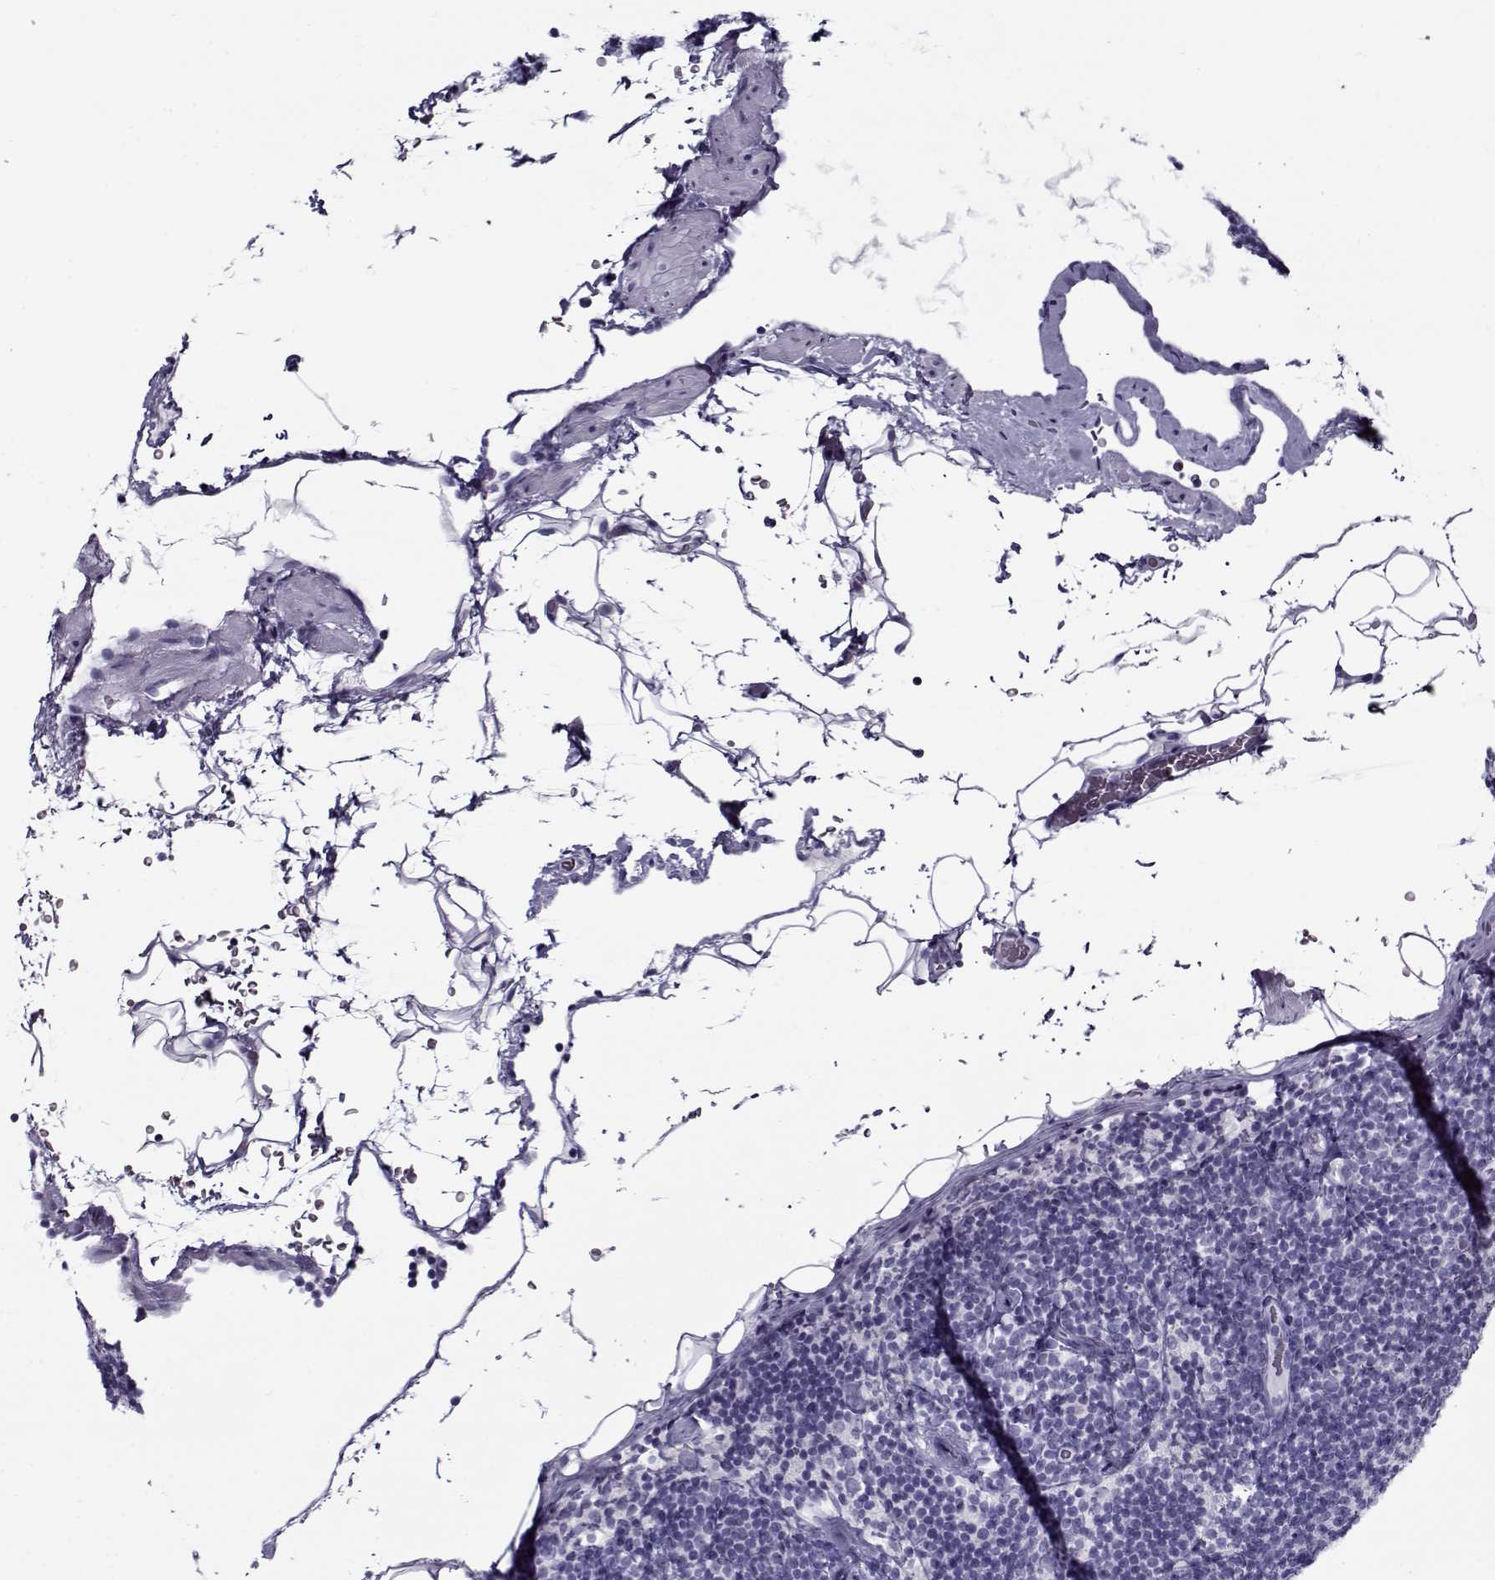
{"staining": {"intensity": "negative", "quantity": "none", "location": "none"}, "tissue": "lymphoma", "cell_type": "Tumor cells", "image_type": "cancer", "snomed": [{"axis": "morphology", "description": "Malignant lymphoma, non-Hodgkin's type, Low grade"}, {"axis": "topography", "description": "Lymph node"}], "caption": "This is an immunohistochemistry (IHC) photomicrograph of low-grade malignant lymphoma, non-Hodgkin's type. There is no positivity in tumor cells.", "gene": "GAGE2A", "patient": {"sex": "male", "age": 81}}